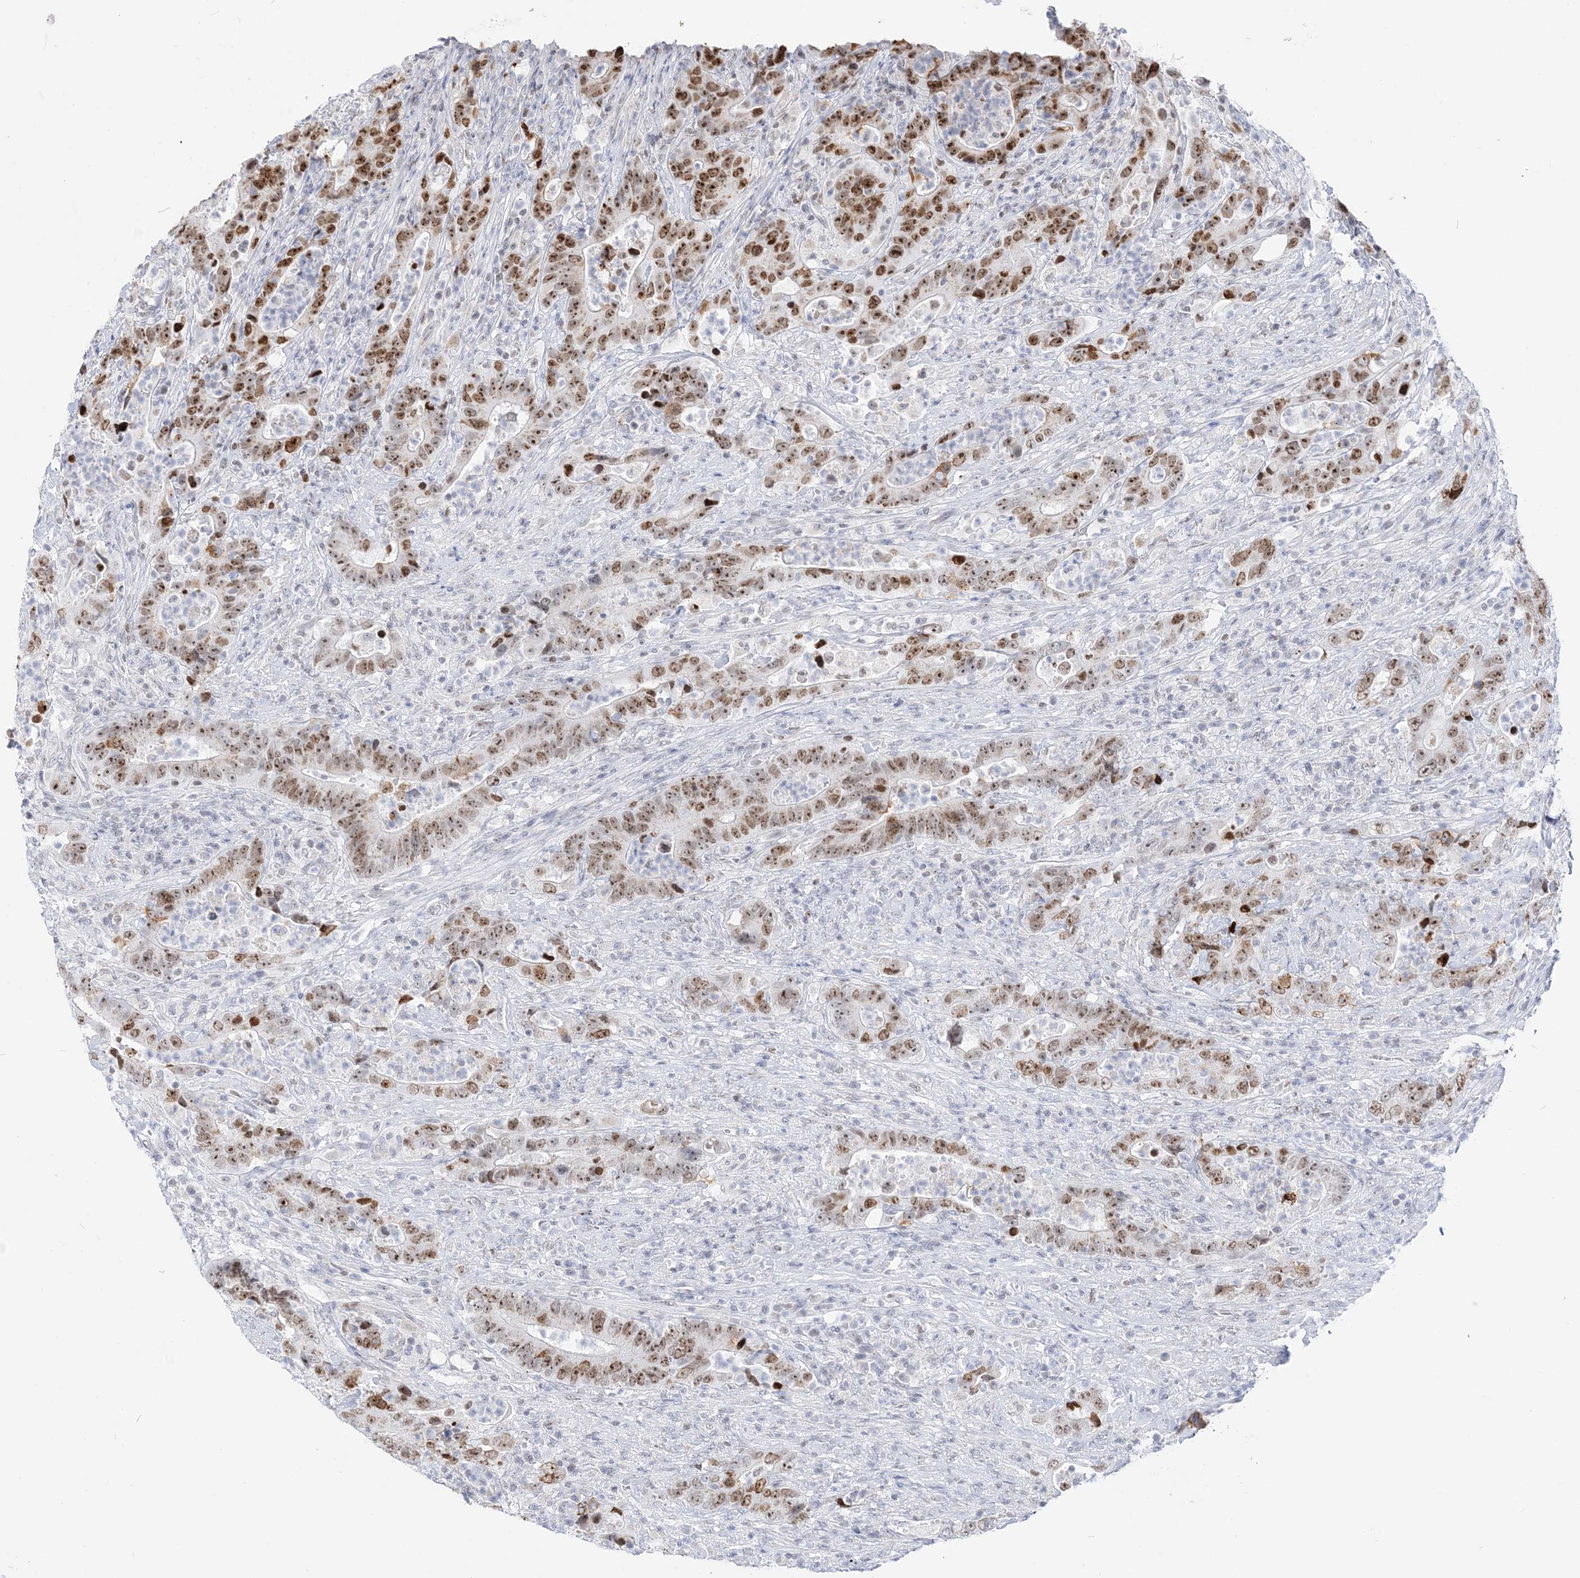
{"staining": {"intensity": "moderate", "quantity": ">75%", "location": "nuclear"}, "tissue": "colorectal cancer", "cell_type": "Tumor cells", "image_type": "cancer", "snomed": [{"axis": "morphology", "description": "Adenocarcinoma, NOS"}, {"axis": "topography", "description": "Colon"}], "caption": "Protein staining of colorectal cancer (adenocarcinoma) tissue displays moderate nuclear positivity in approximately >75% of tumor cells.", "gene": "DDX21", "patient": {"sex": "female", "age": 75}}